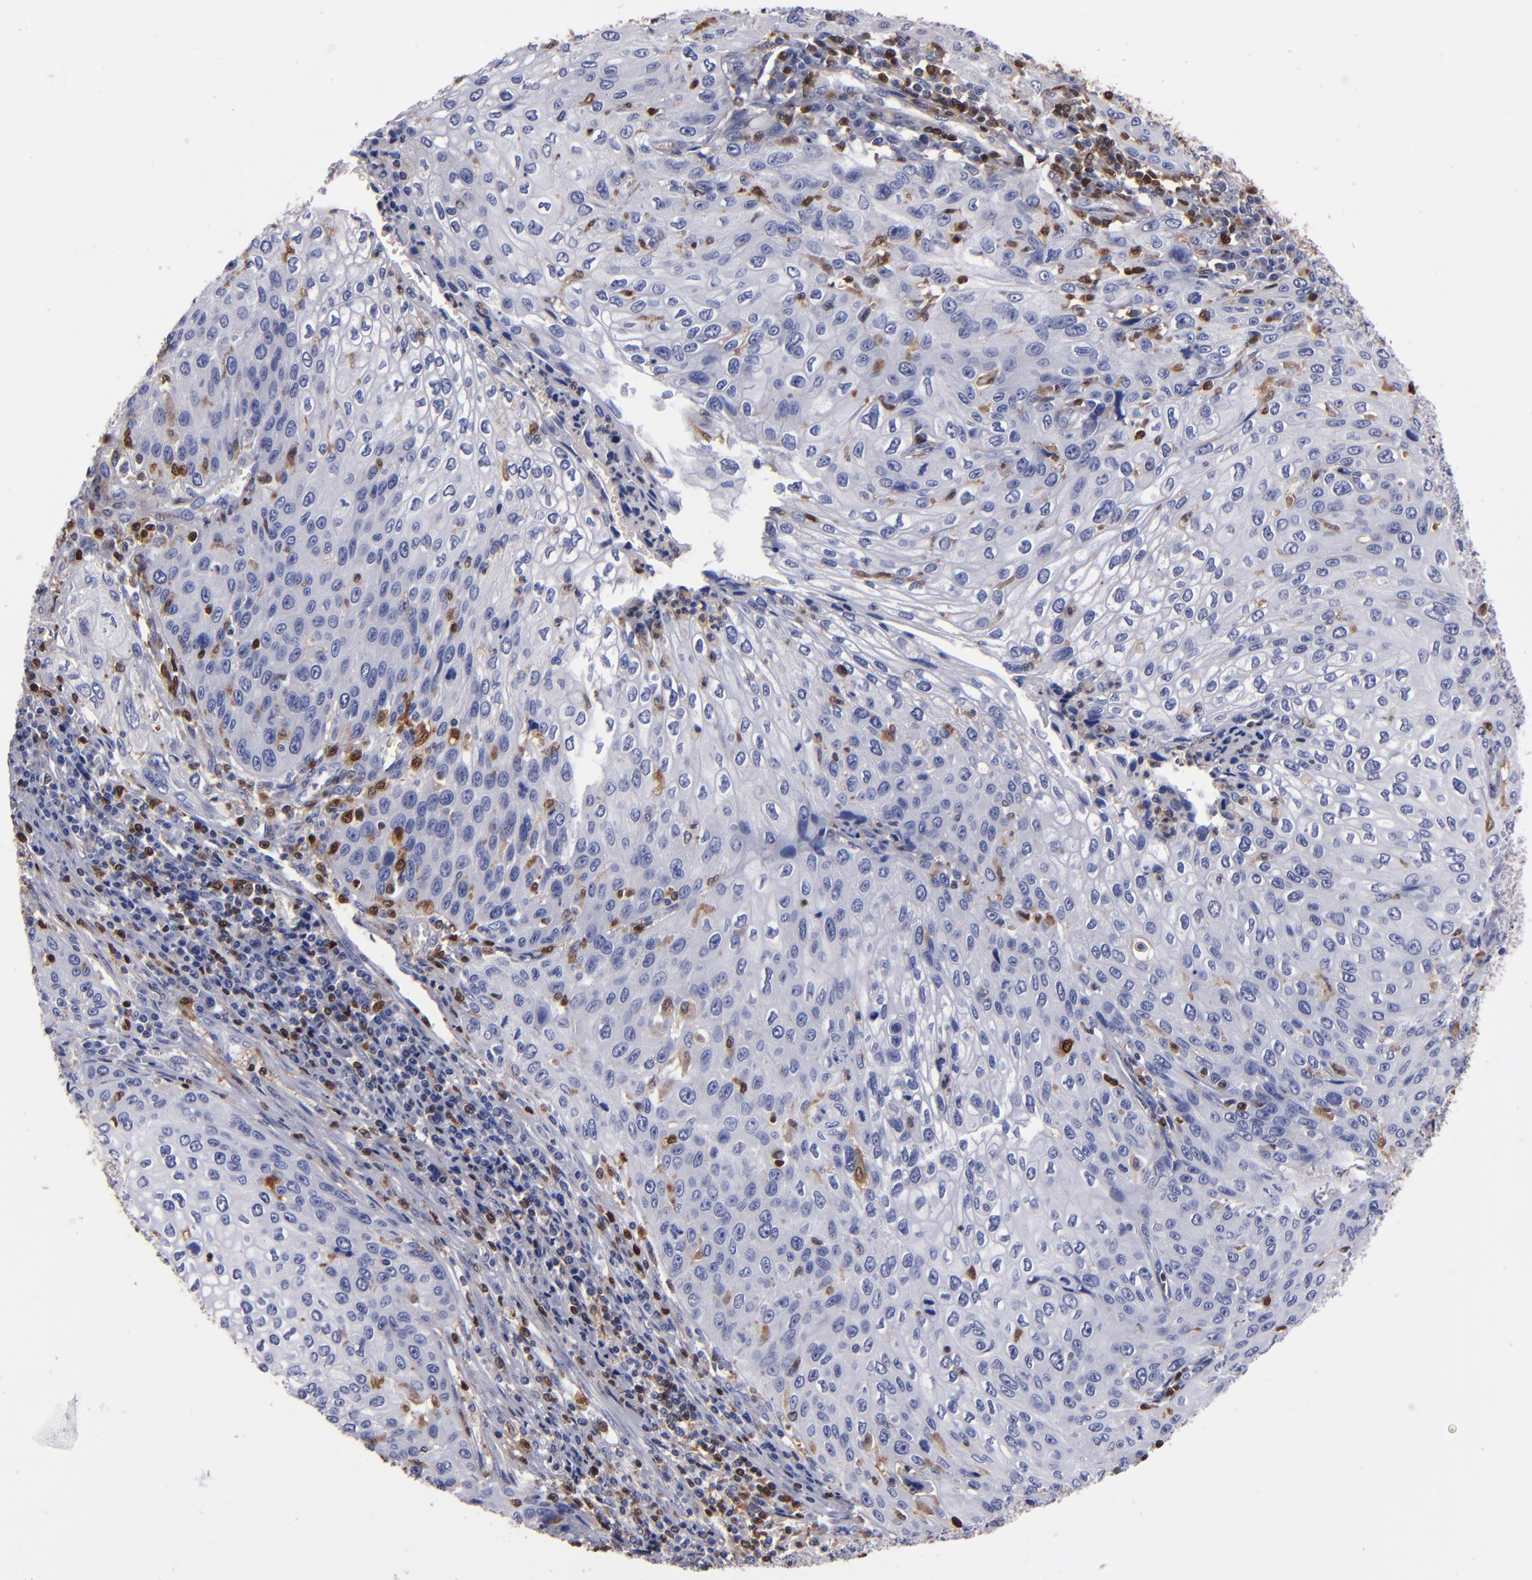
{"staining": {"intensity": "negative", "quantity": "none", "location": "none"}, "tissue": "cervical cancer", "cell_type": "Tumor cells", "image_type": "cancer", "snomed": [{"axis": "morphology", "description": "Squamous cell carcinoma, NOS"}, {"axis": "topography", "description": "Cervix"}], "caption": "Cervical cancer (squamous cell carcinoma) was stained to show a protein in brown. There is no significant staining in tumor cells. Nuclei are stained in blue.", "gene": "S100A4", "patient": {"sex": "female", "age": 32}}